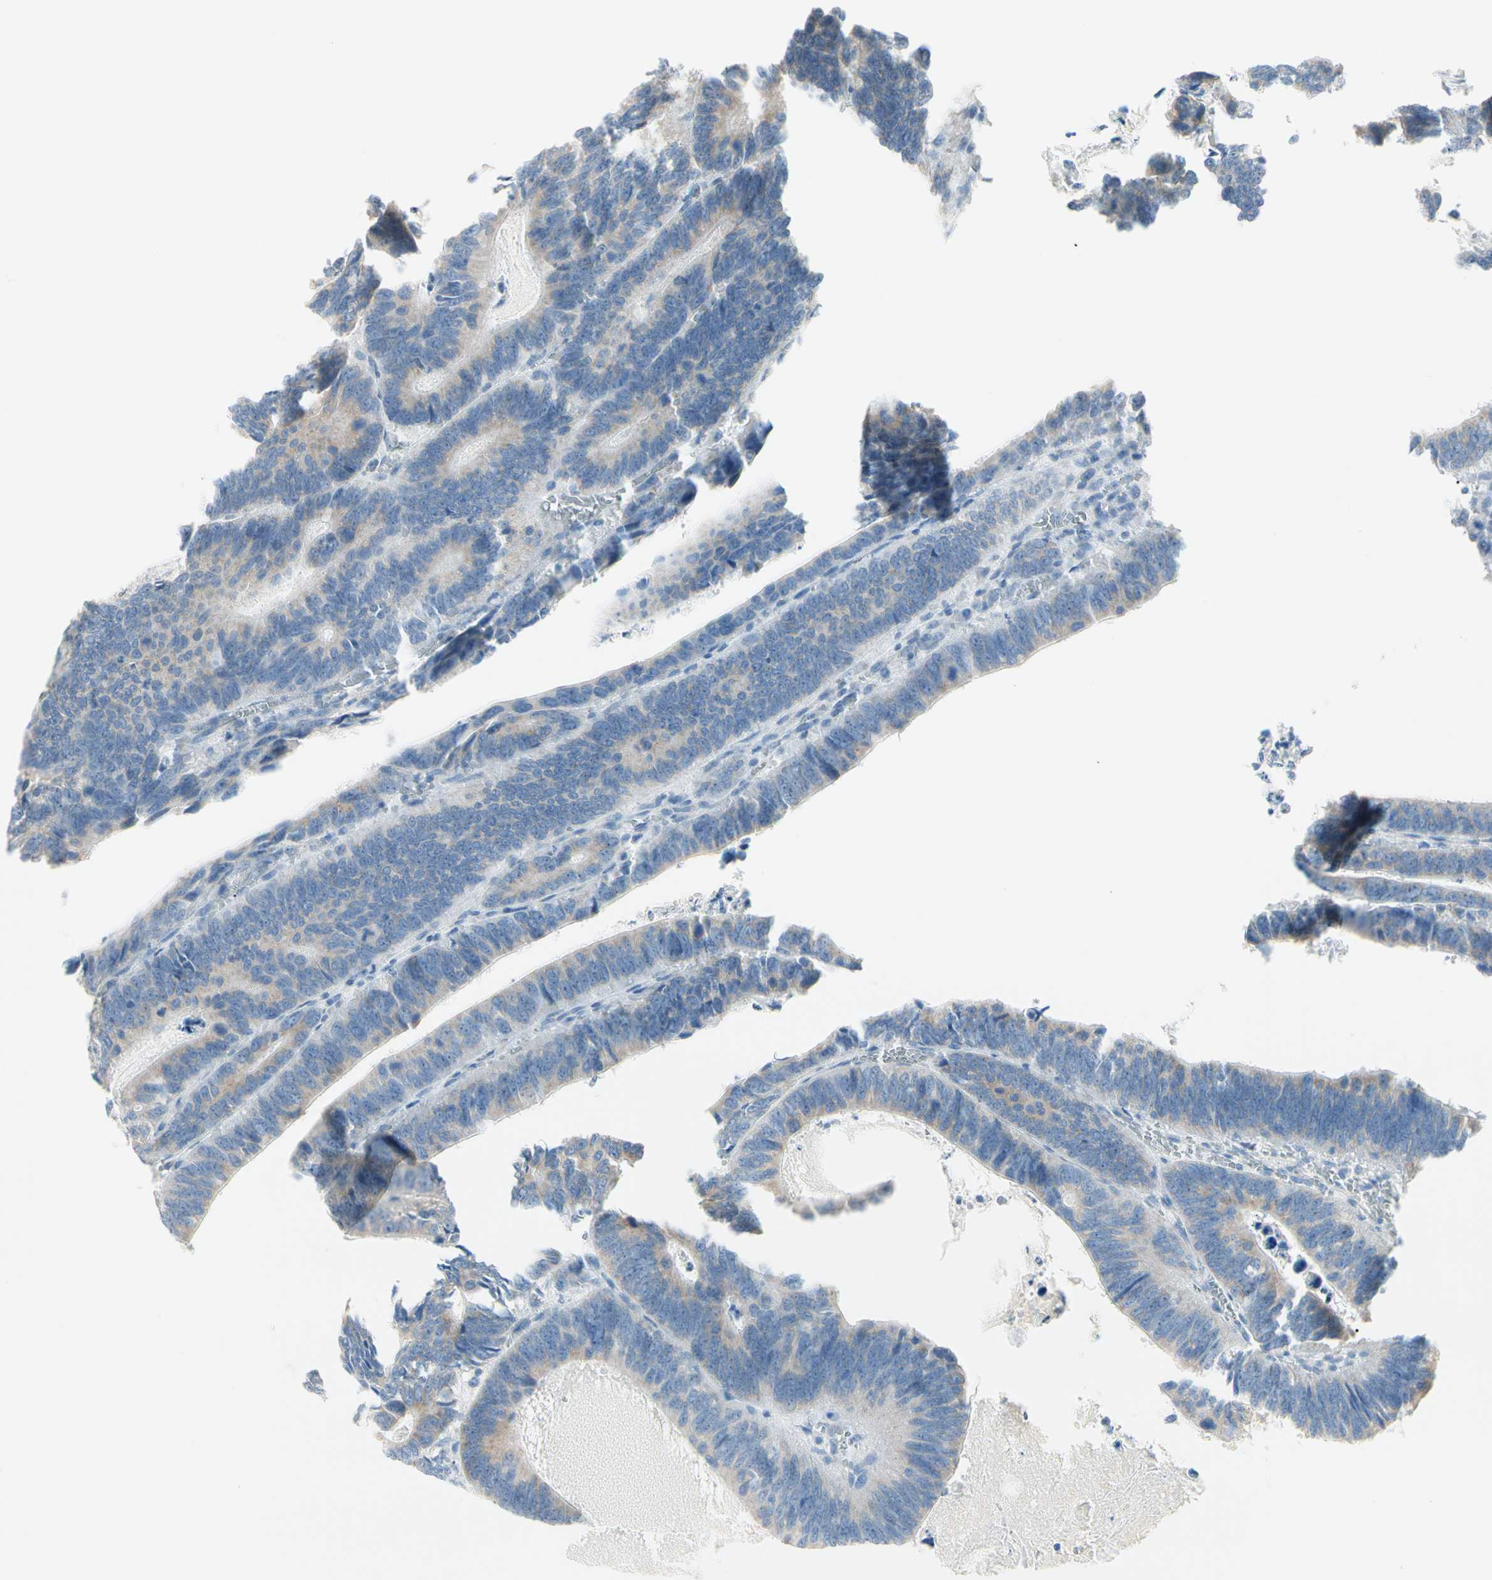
{"staining": {"intensity": "weak", "quantity": ">75%", "location": "cytoplasmic/membranous"}, "tissue": "colorectal cancer", "cell_type": "Tumor cells", "image_type": "cancer", "snomed": [{"axis": "morphology", "description": "Adenocarcinoma, NOS"}, {"axis": "topography", "description": "Colon"}], "caption": "A high-resolution histopathology image shows IHC staining of adenocarcinoma (colorectal), which displays weak cytoplasmic/membranous staining in approximately >75% of tumor cells.", "gene": "ALDH18A1", "patient": {"sex": "male", "age": 72}}